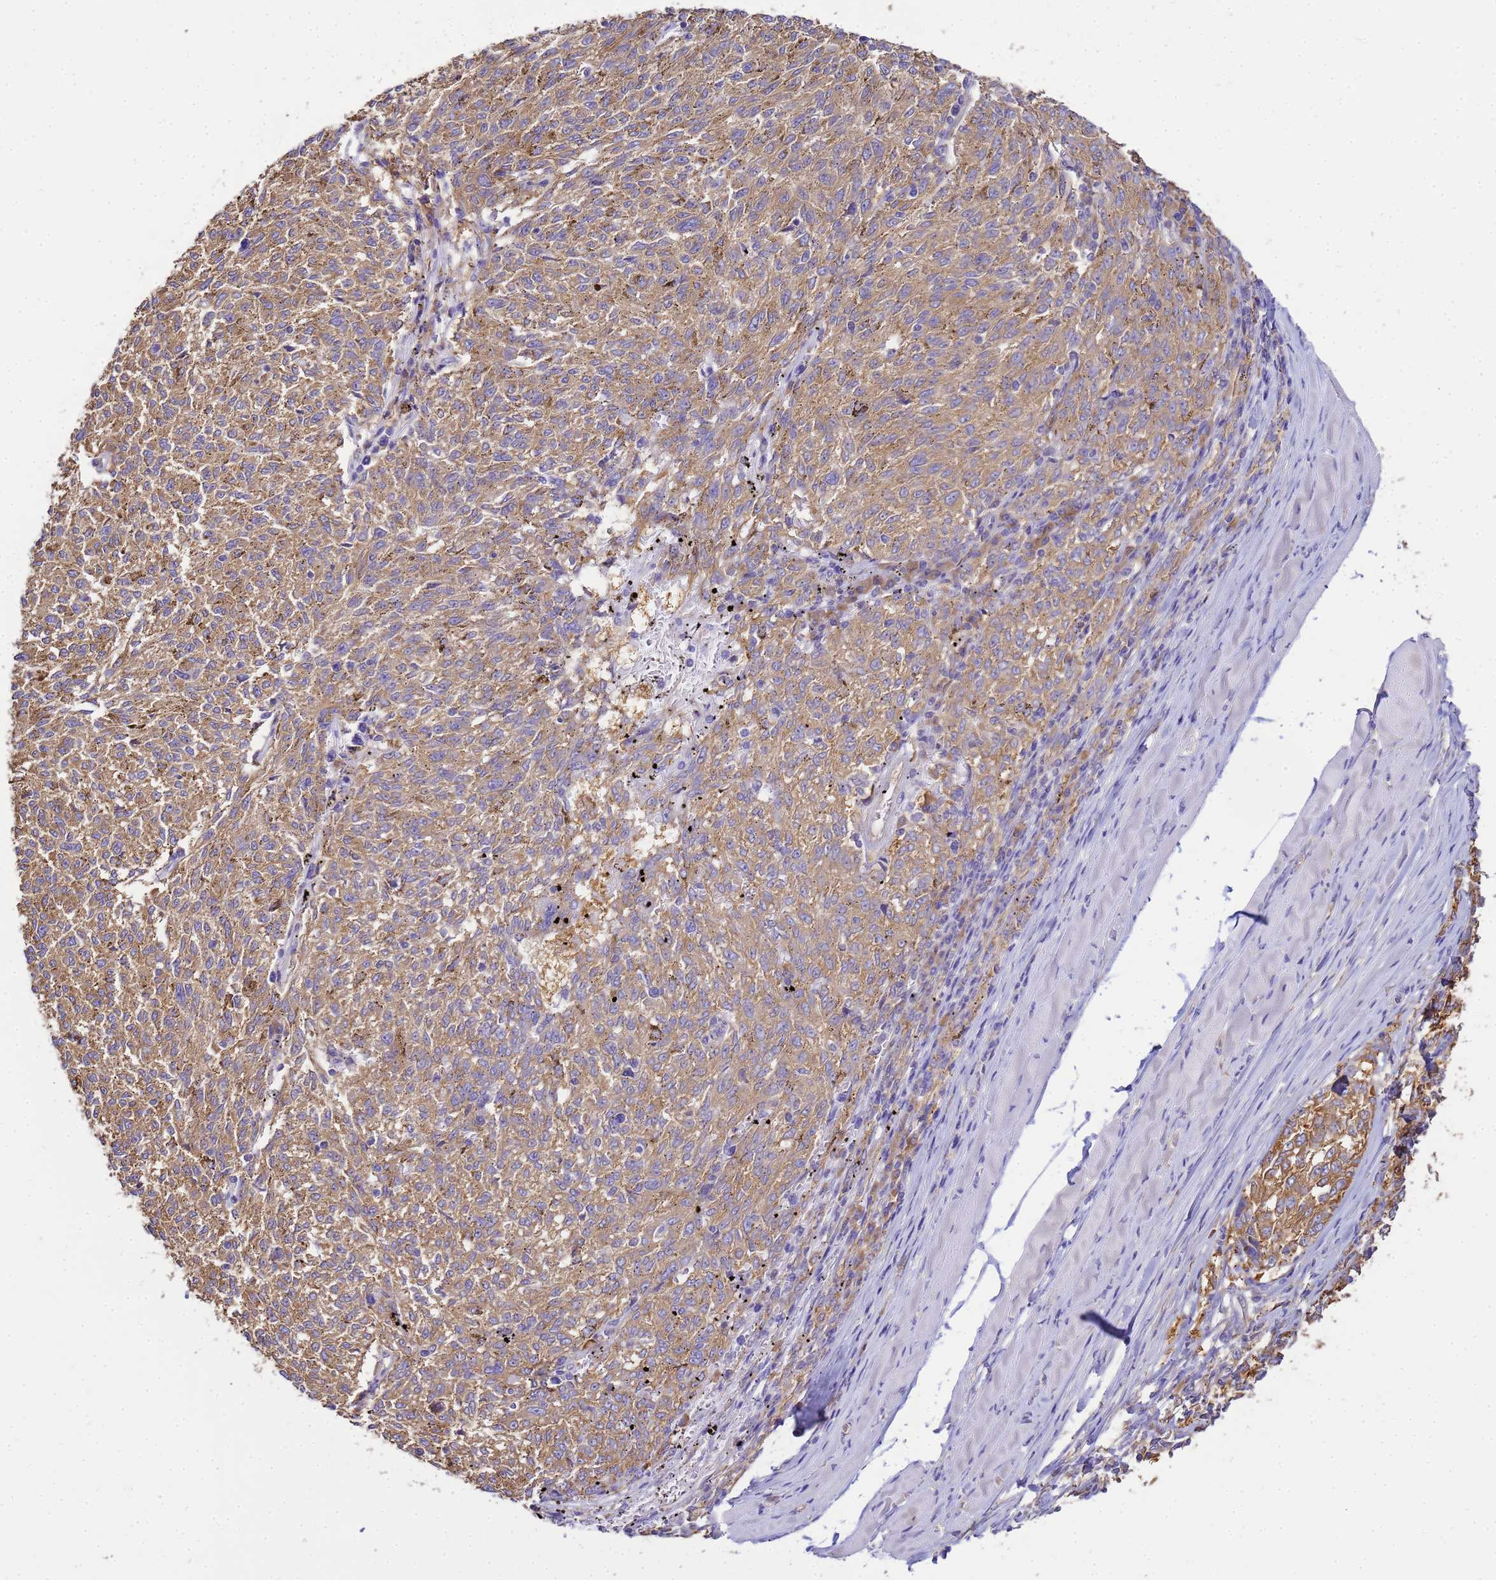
{"staining": {"intensity": "moderate", "quantity": ">75%", "location": "cytoplasmic/membranous"}, "tissue": "melanoma", "cell_type": "Tumor cells", "image_type": "cancer", "snomed": [{"axis": "morphology", "description": "Malignant melanoma, NOS"}, {"axis": "topography", "description": "Skin"}], "caption": "Malignant melanoma was stained to show a protein in brown. There is medium levels of moderate cytoplasmic/membranous expression in approximately >75% of tumor cells. The staining is performed using DAB (3,3'-diaminobenzidine) brown chromogen to label protein expression. The nuclei are counter-stained blue using hematoxylin.", "gene": "NARS1", "patient": {"sex": "female", "age": 72}}